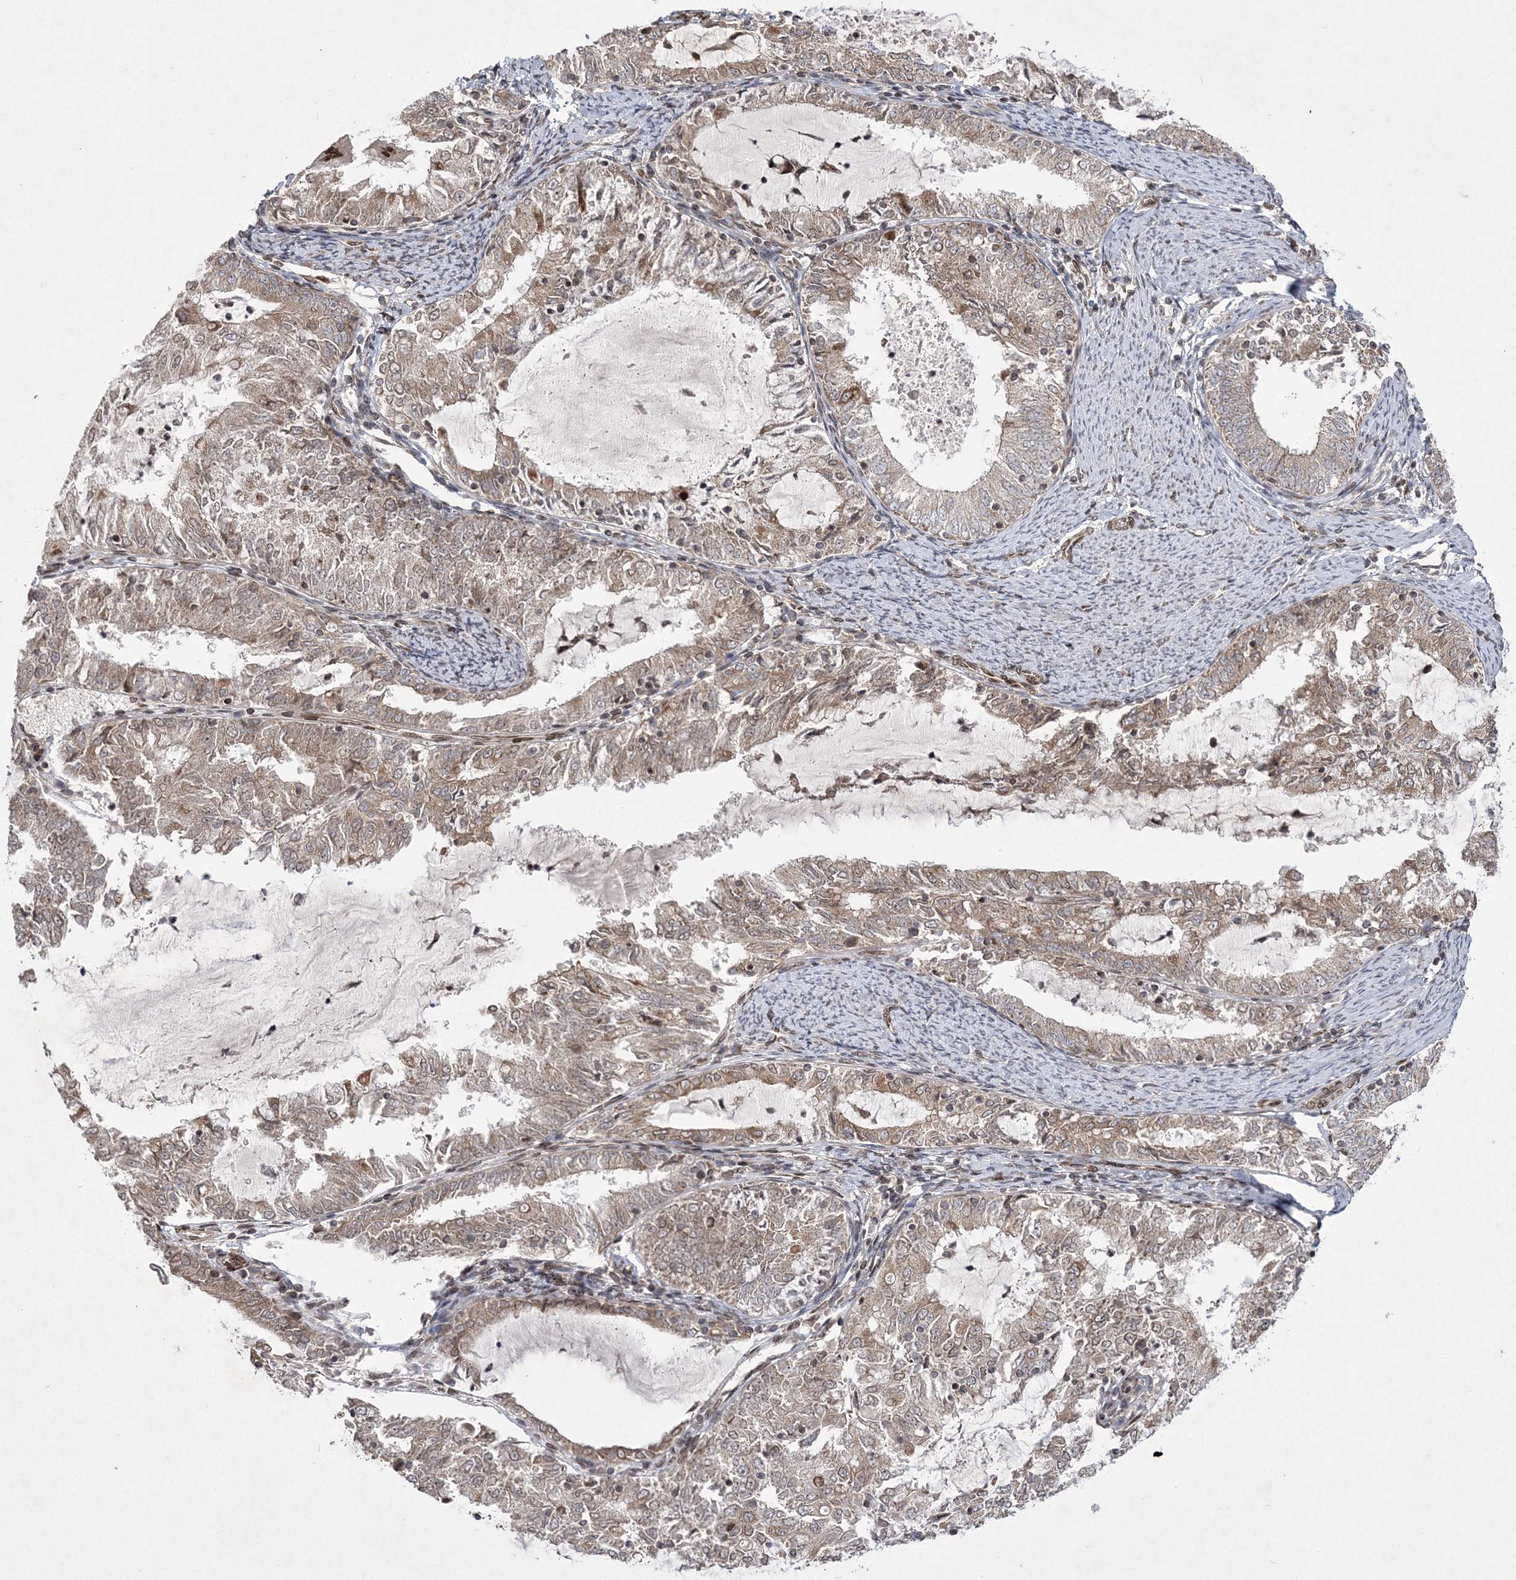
{"staining": {"intensity": "weak", "quantity": ">75%", "location": "cytoplasmic/membranous"}, "tissue": "endometrial cancer", "cell_type": "Tumor cells", "image_type": "cancer", "snomed": [{"axis": "morphology", "description": "Adenocarcinoma, NOS"}, {"axis": "topography", "description": "Endometrium"}], "caption": "DAB (3,3'-diaminobenzidine) immunohistochemical staining of human endometrial cancer (adenocarcinoma) exhibits weak cytoplasmic/membranous protein expression in approximately >75% of tumor cells.", "gene": "DNAJC27", "patient": {"sex": "female", "age": 57}}